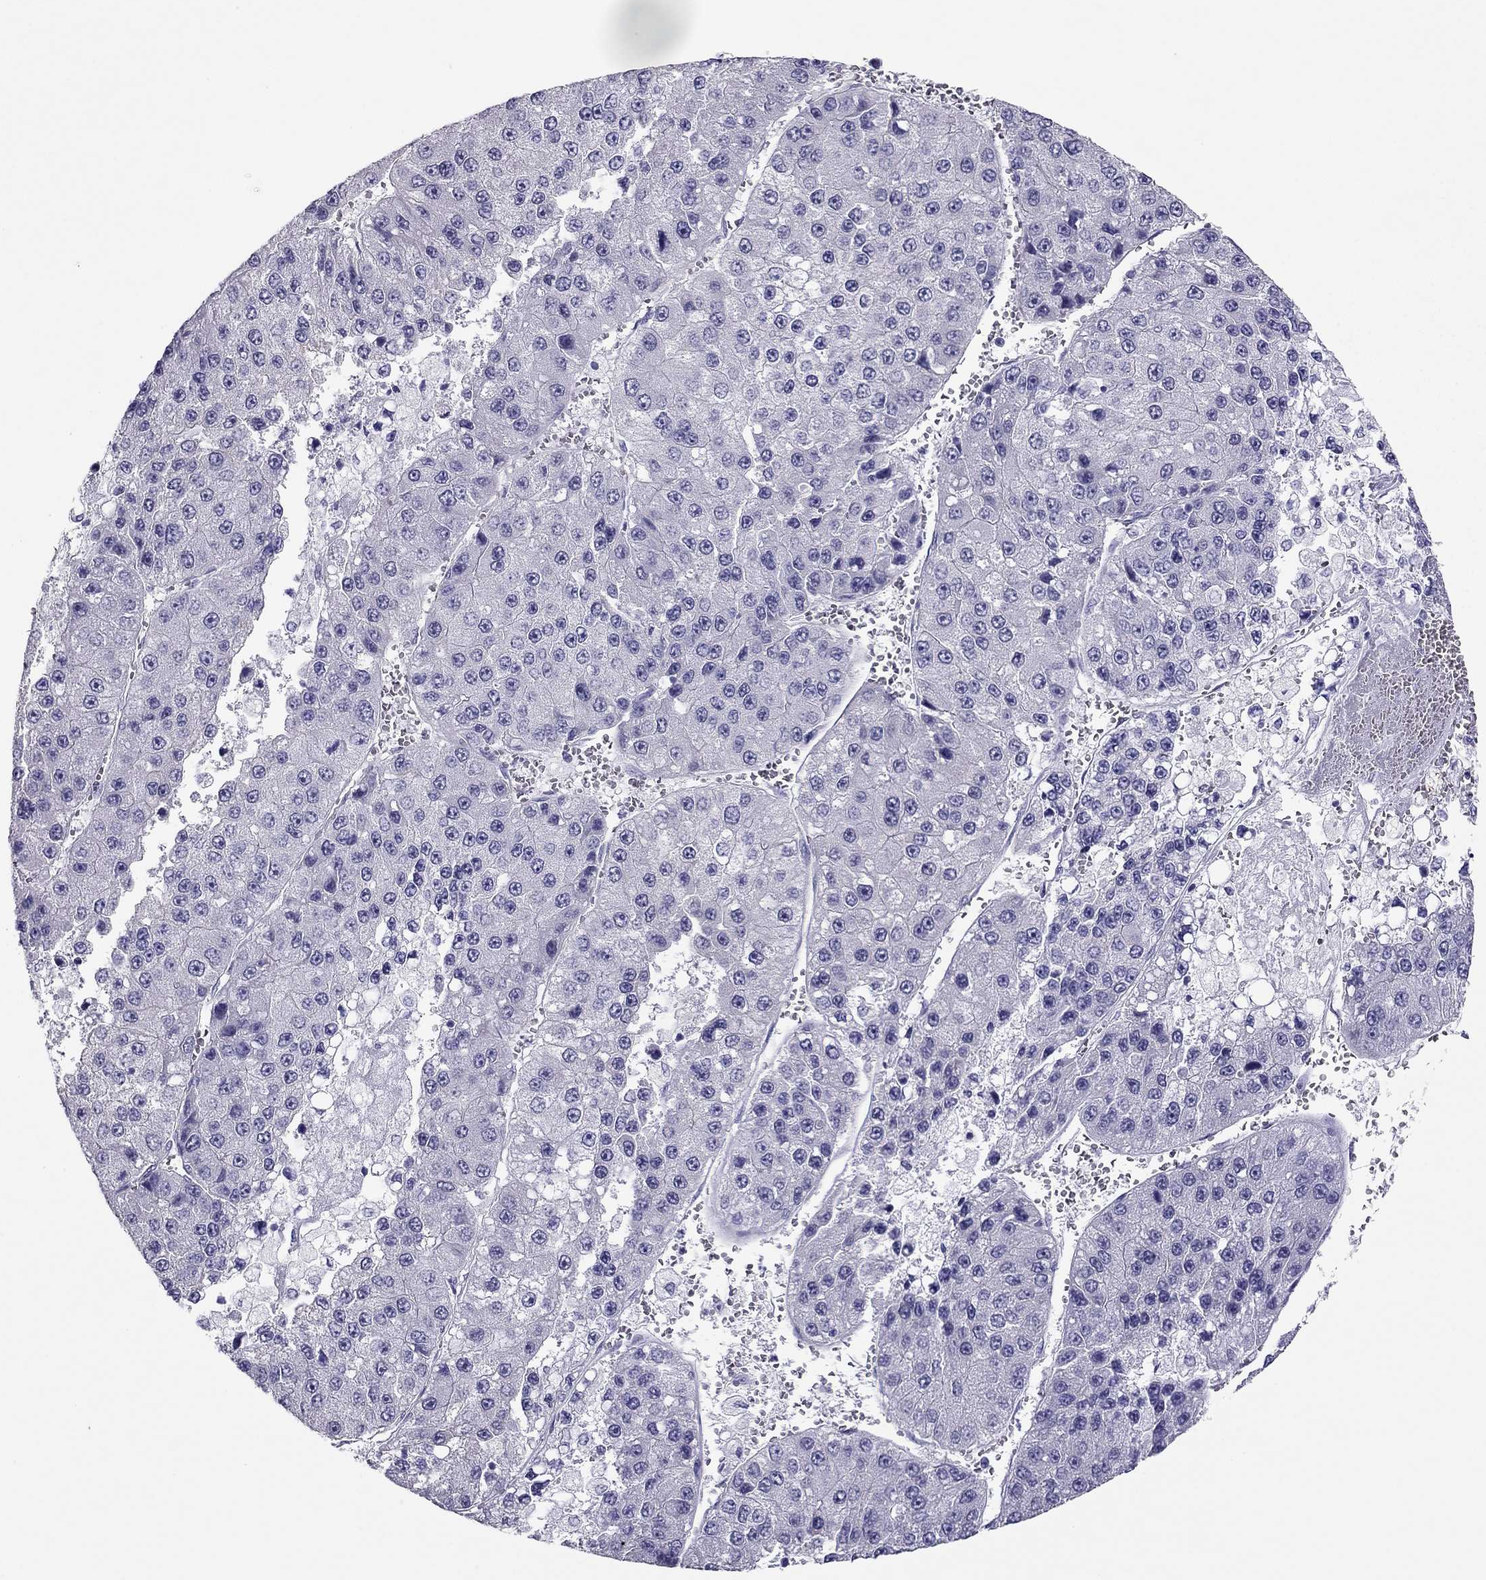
{"staining": {"intensity": "negative", "quantity": "none", "location": "none"}, "tissue": "liver cancer", "cell_type": "Tumor cells", "image_type": "cancer", "snomed": [{"axis": "morphology", "description": "Carcinoma, Hepatocellular, NOS"}, {"axis": "topography", "description": "Liver"}], "caption": "This is an IHC image of human liver cancer (hepatocellular carcinoma). There is no positivity in tumor cells.", "gene": "PDE6A", "patient": {"sex": "female", "age": 73}}